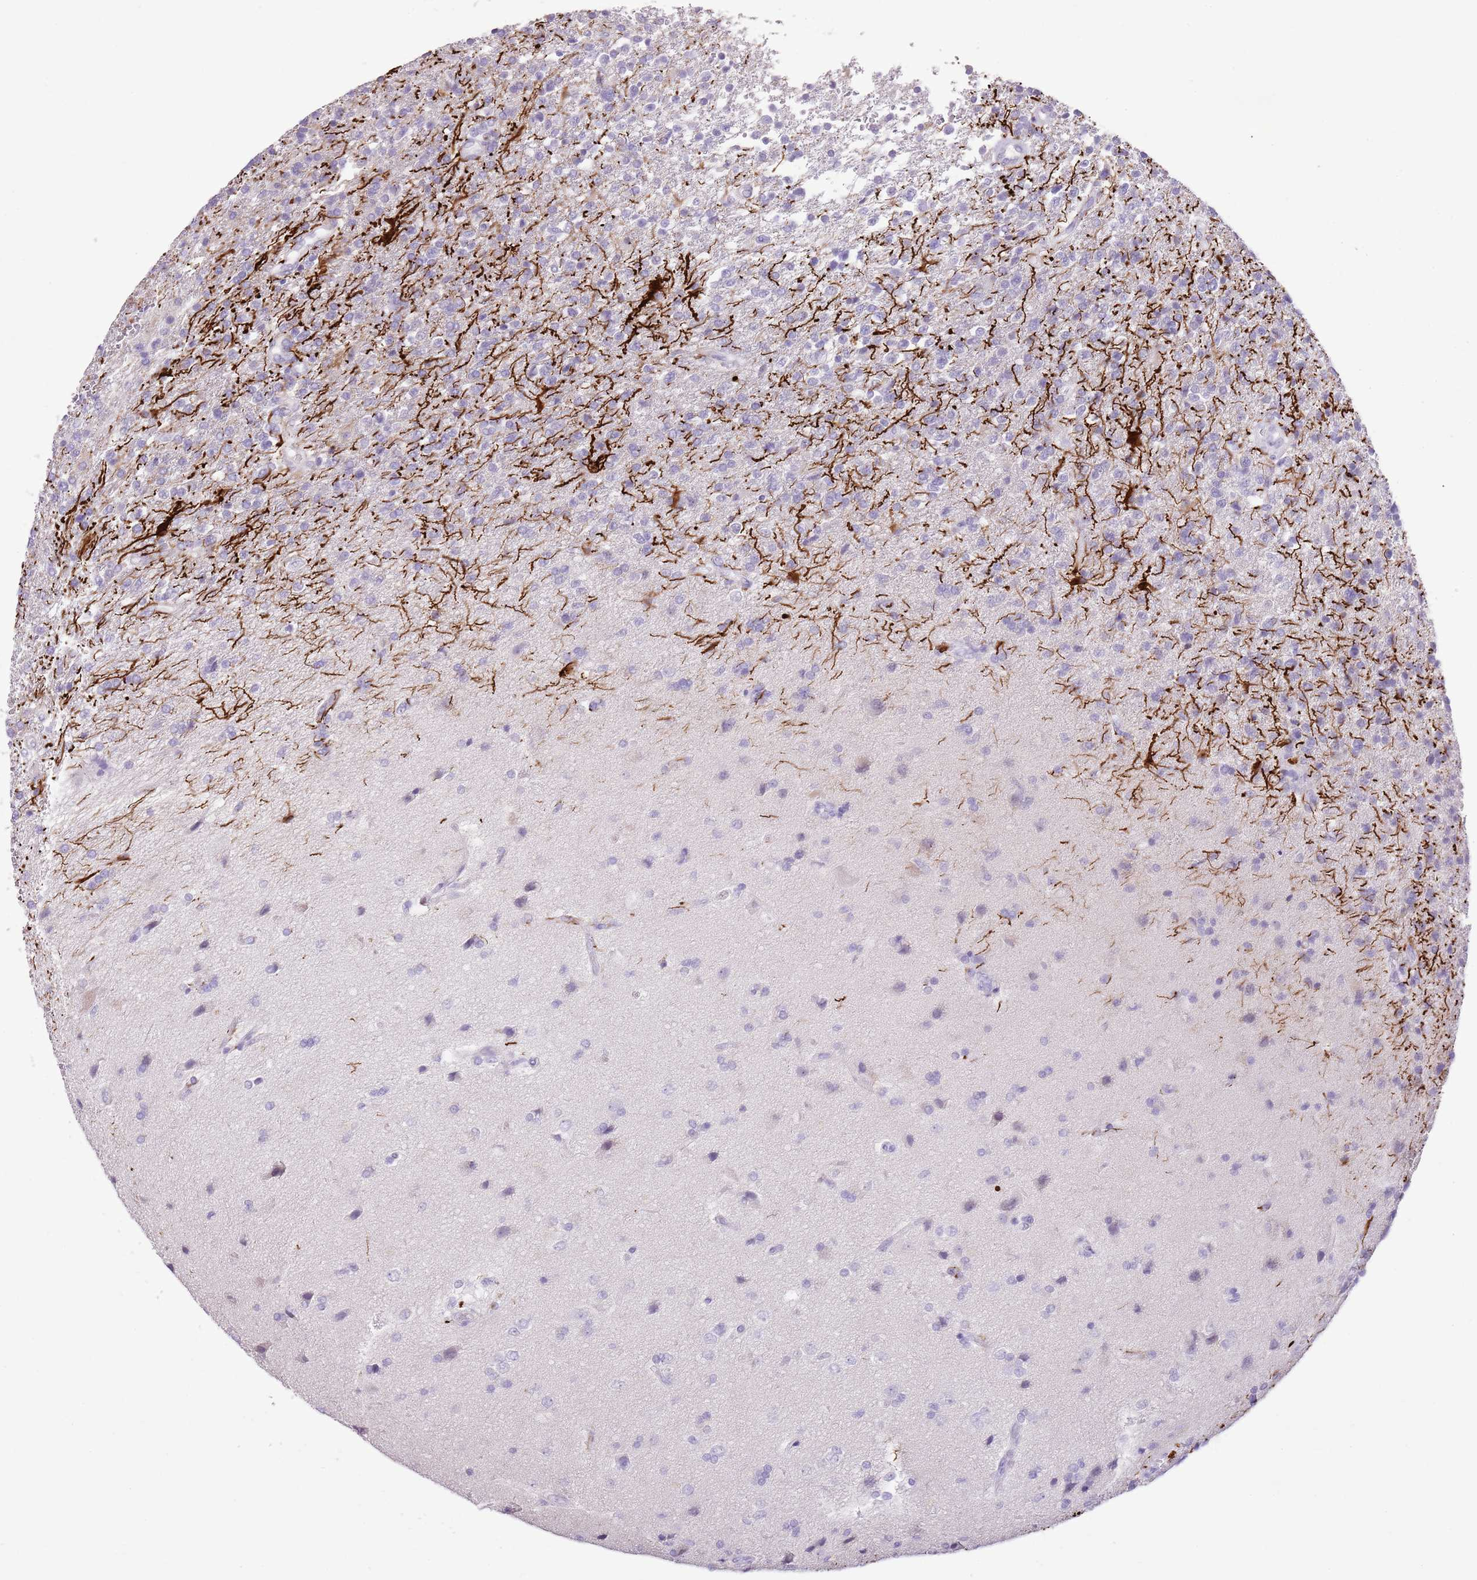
{"staining": {"intensity": "negative", "quantity": "none", "location": "none"}, "tissue": "glioma", "cell_type": "Tumor cells", "image_type": "cancer", "snomed": [{"axis": "morphology", "description": "Glioma, malignant, High grade"}, {"axis": "topography", "description": "Brain"}], "caption": "IHC image of neoplastic tissue: high-grade glioma (malignant) stained with DAB demonstrates no significant protein positivity in tumor cells. The staining is performed using DAB (3,3'-diaminobenzidine) brown chromogen with nuclei counter-stained in using hematoxylin.", "gene": "XPO7", "patient": {"sex": "male", "age": 56}}